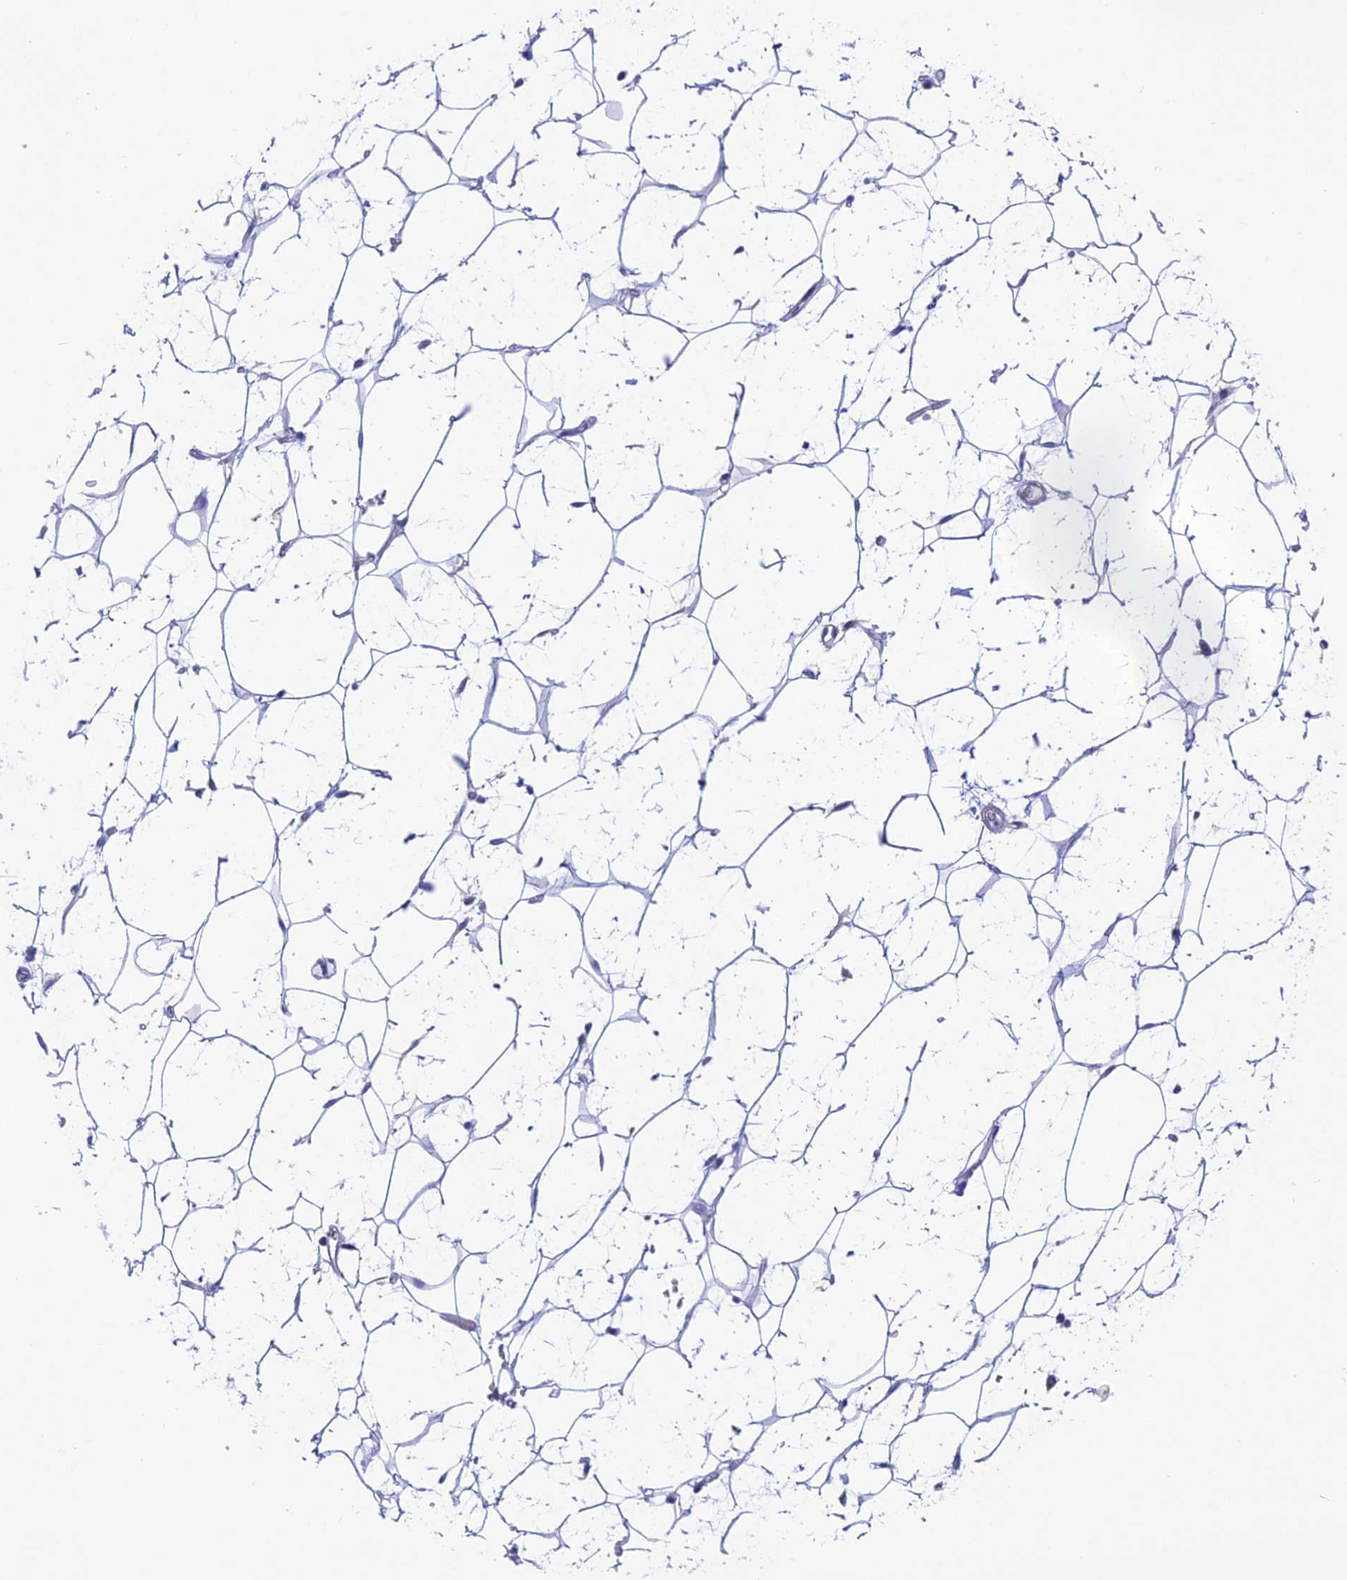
{"staining": {"intensity": "negative", "quantity": "none", "location": "none"}, "tissue": "adipose tissue", "cell_type": "Adipocytes", "image_type": "normal", "snomed": [{"axis": "morphology", "description": "Normal tissue, NOS"}, {"axis": "topography", "description": "Breast"}], "caption": "Protein analysis of benign adipose tissue reveals no significant staining in adipocytes. (Brightfield microscopy of DAB (3,3'-diaminobenzidine) IHC at high magnification).", "gene": "LZTFL1", "patient": {"sex": "female", "age": 26}}